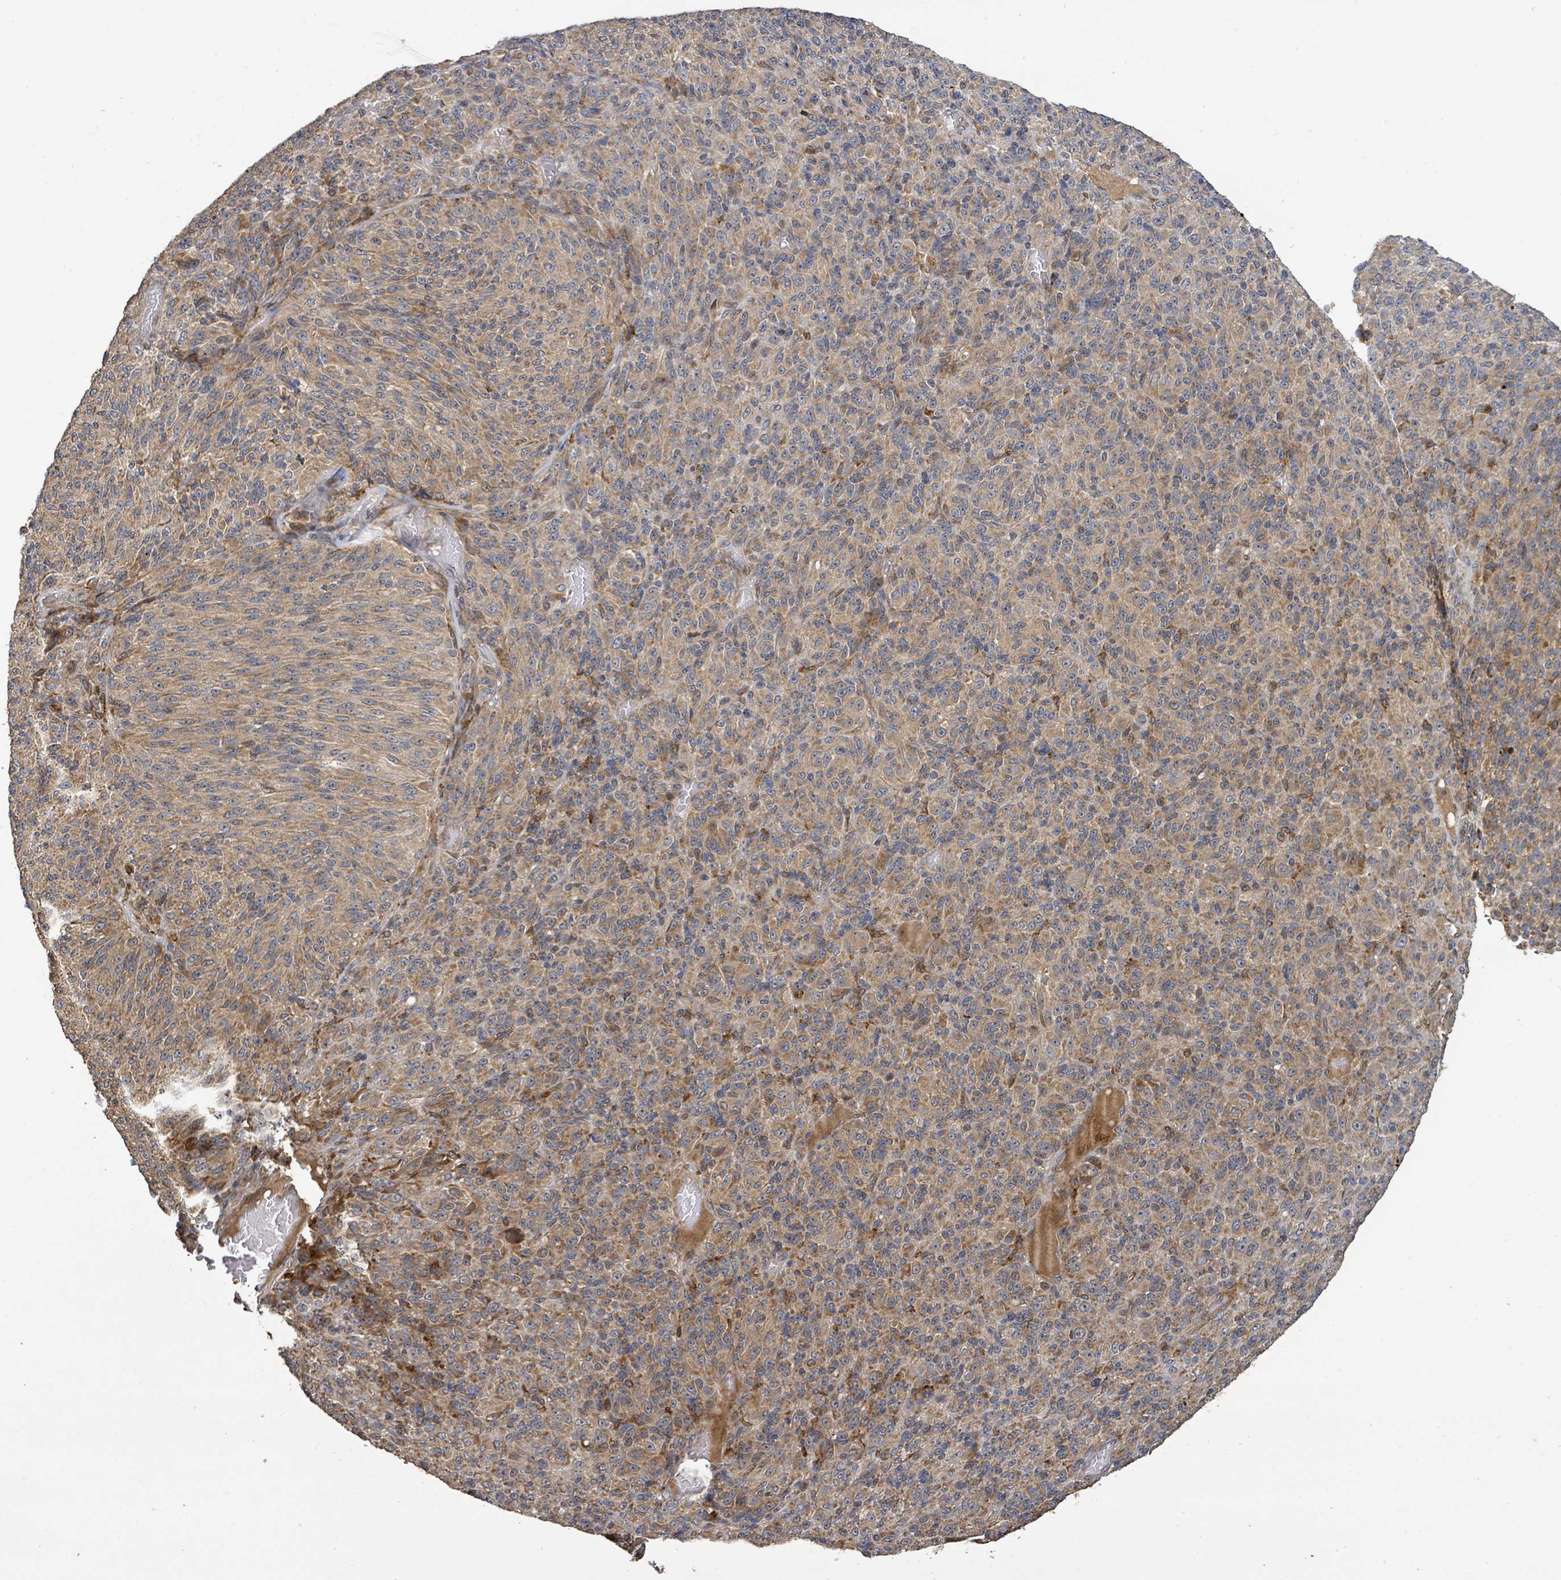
{"staining": {"intensity": "moderate", "quantity": ">75%", "location": "cytoplasmic/membranous"}, "tissue": "melanoma", "cell_type": "Tumor cells", "image_type": "cancer", "snomed": [{"axis": "morphology", "description": "Malignant melanoma, Metastatic site"}, {"axis": "topography", "description": "Brain"}], "caption": "Immunohistochemical staining of human melanoma displays medium levels of moderate cytoplasmic/membranous protein staining in about >75% of tumor cells. (Brightfield microscopy of DAB IHC at high magnification).", "gene": "STARD4", "patient": {"sex": "female", "age": 56}}